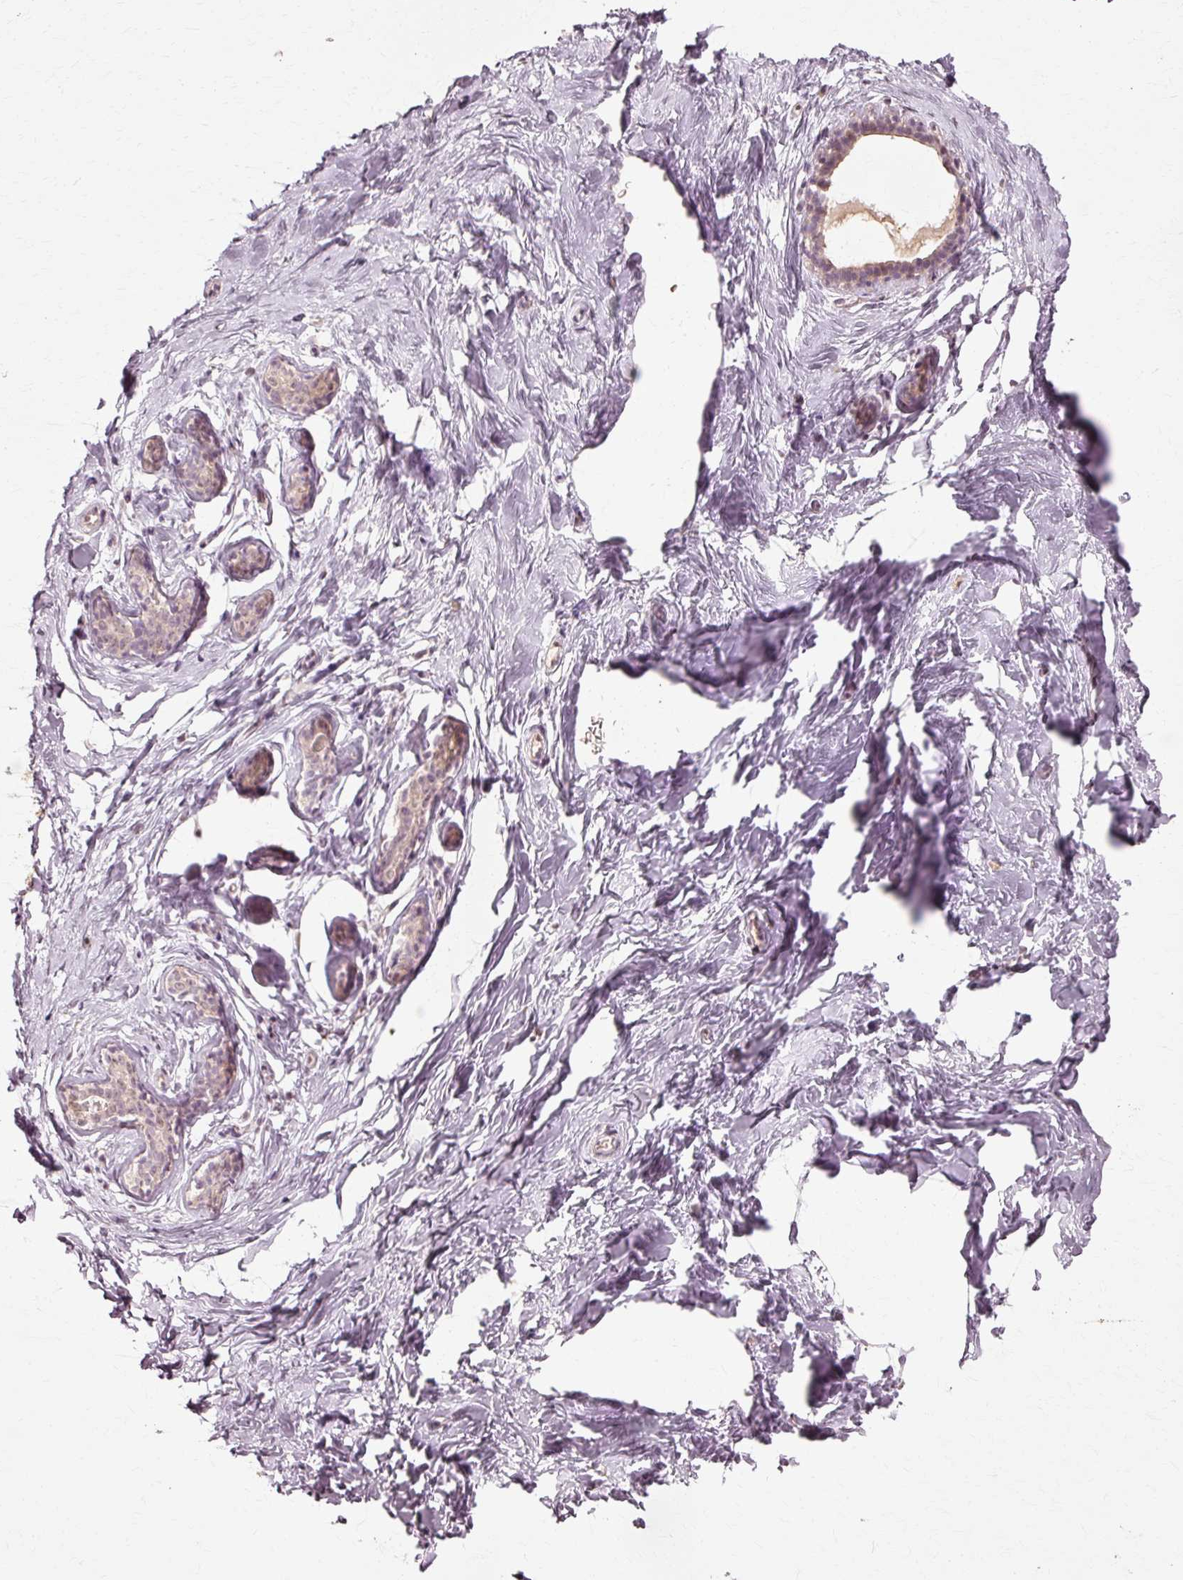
{"staining": {"intensity": "negative", "quantity": "none", "location": "none"}, "tissue": "breast", "cell_type": "Adipocytes", "image_type": "normal", "snomed": [{"axis": "morphology", "description": "Normal tissue, NOS"}, {"axis": "topography", "description": "Breast"}], "caption": "This photomicrograph is of normal breast stained with immunohistochemistry to label a protein in brown with the nuclei are counter-stained blue. There is no staining in adipocytes.", "gene": "RGPD5", "patient": {"sex": "female", "age": 23}}